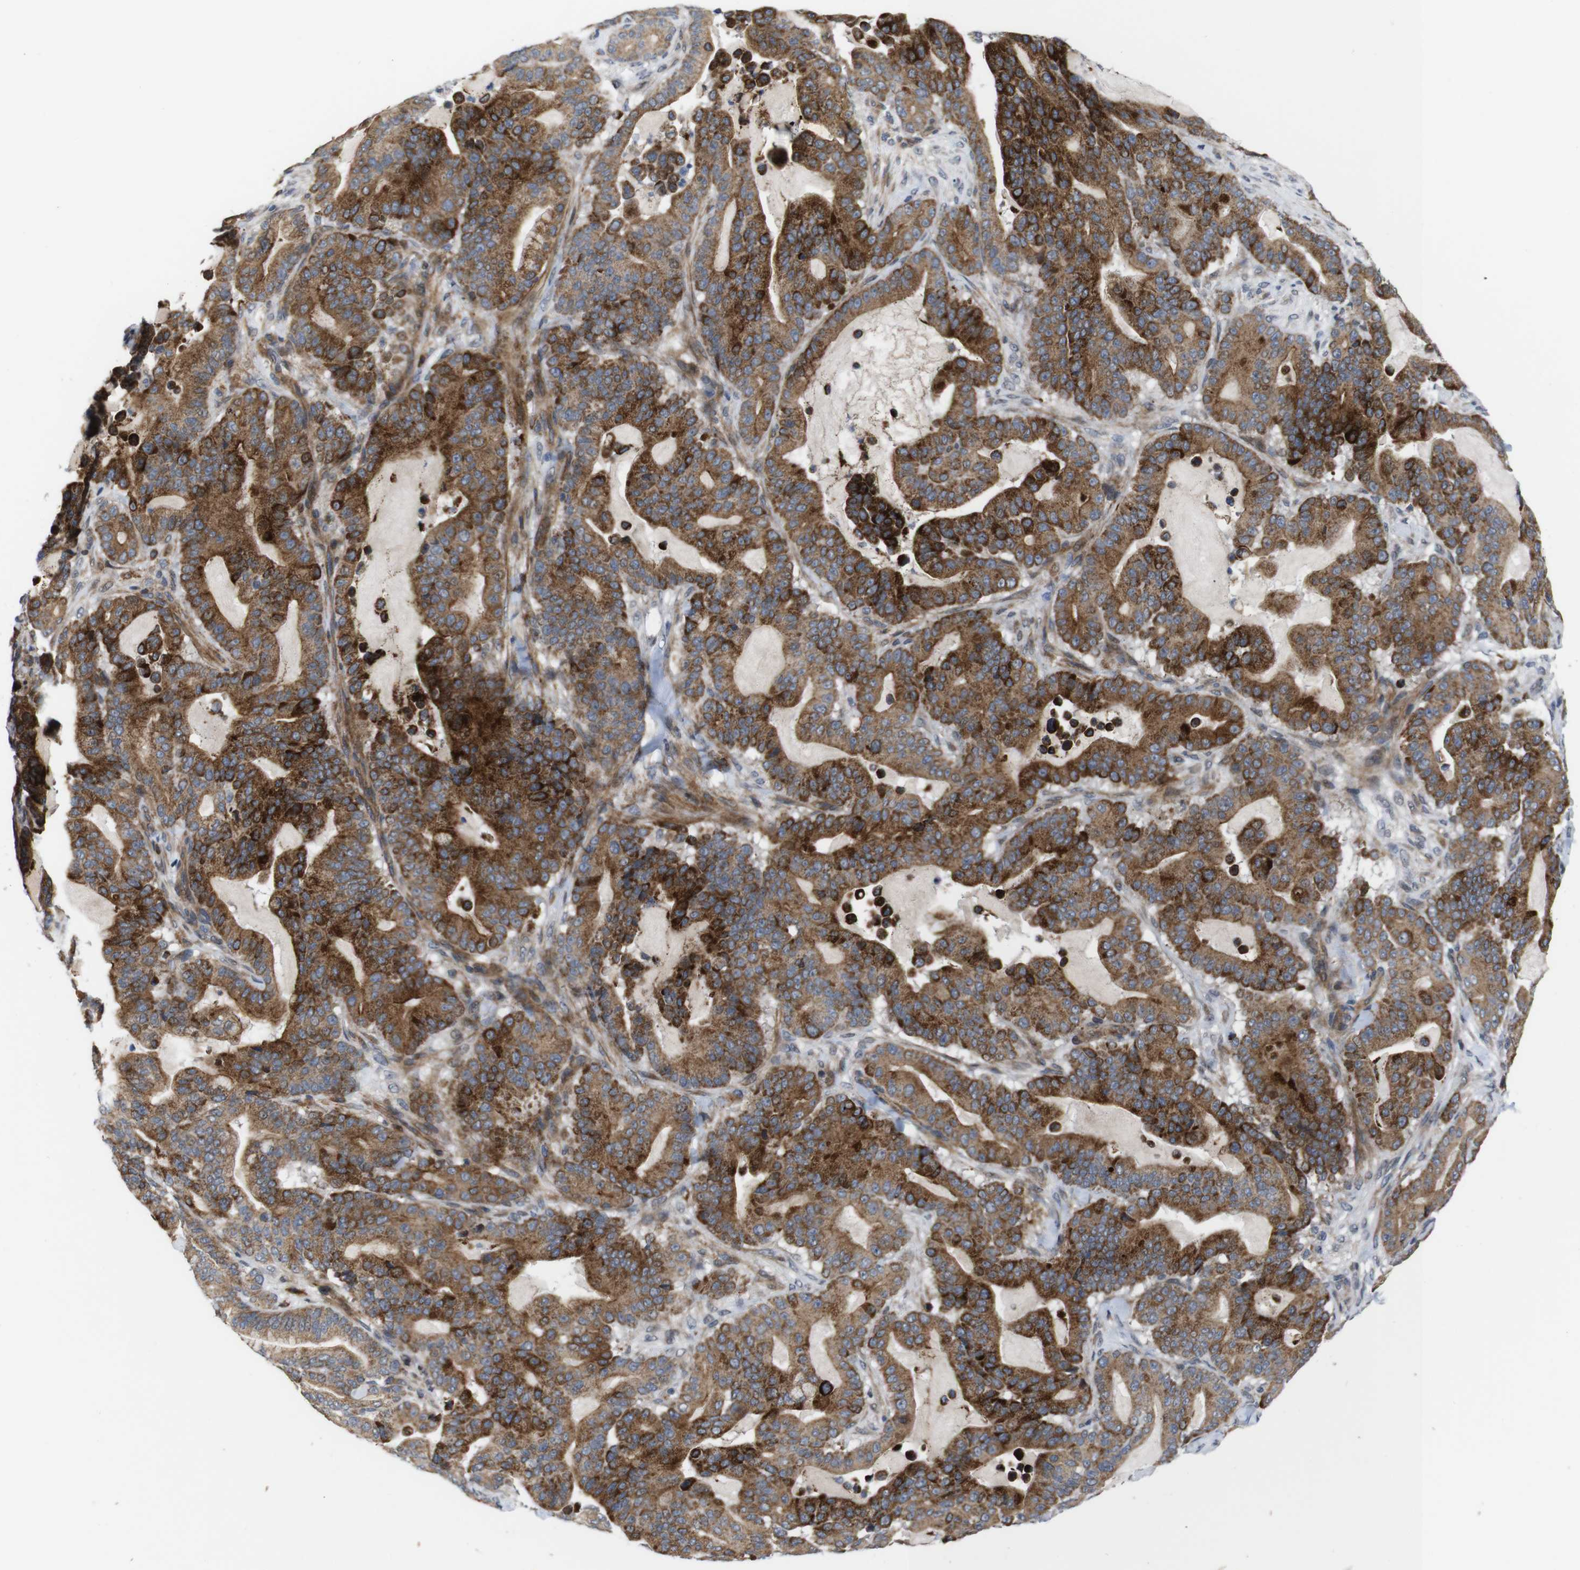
{"staining": {"intensity": "strong", "quantity": ">75%", "location": "cytoplasmic/membranous"}, "tissue": "pancreatic cancer", "cell_type": "Tumor cells", "image_type": "cancer", "snomed": [{"axis": "morphology", "description": "Adenocarcinoma, NOS"}, {"axis": "topography", "description": "Pancreas"}], "caption": "Strong cytoplasmic/membranous expression is identified in approximately >75% of tumor cells in pancreatic adenocarcinoma.", "gene": "ATP7B", "patient": {"sex": "male", "age": 63}}